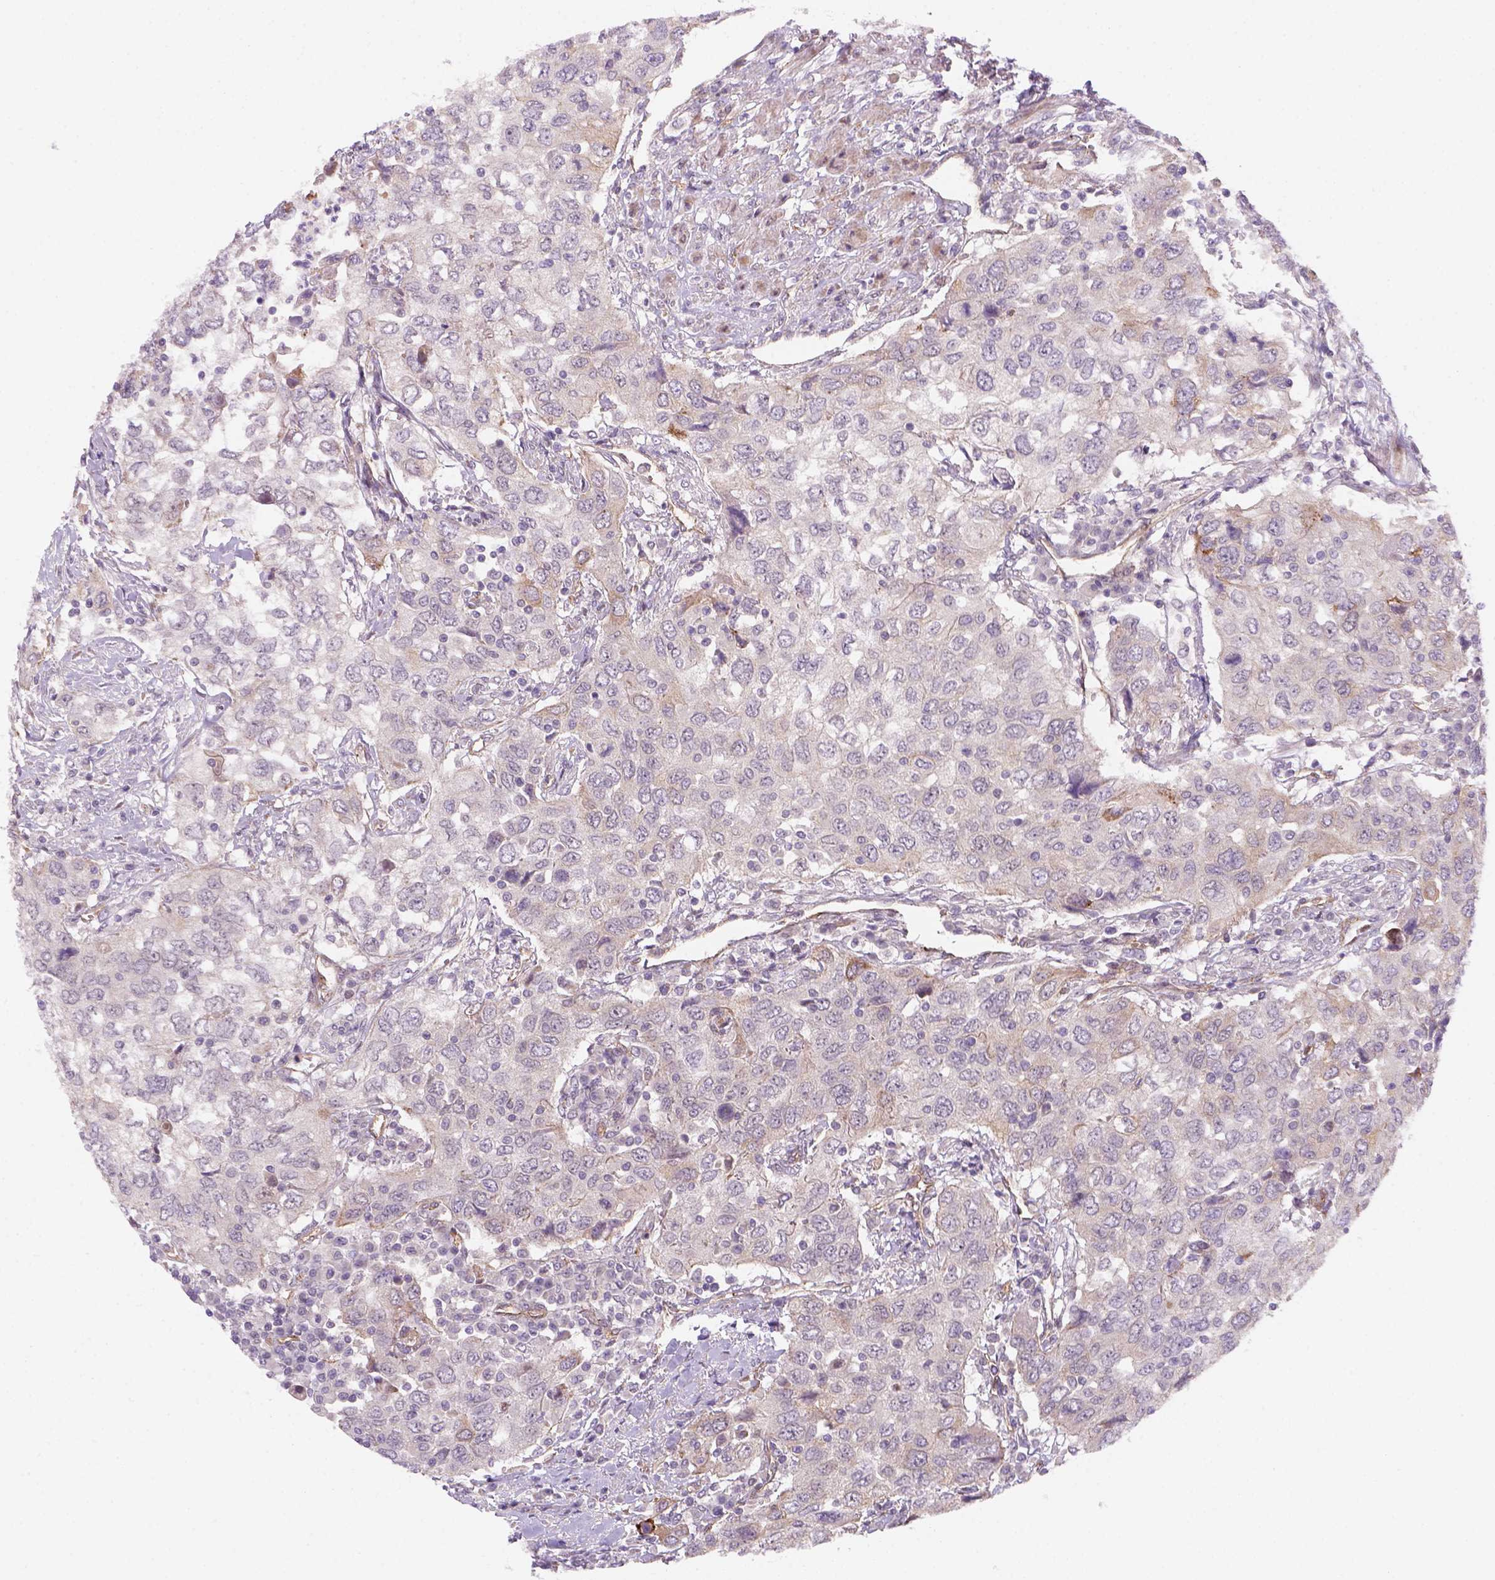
{"staining": {"intensity": "weak", "quantity": "25%-75%", "location": "cytoplasmic/membranous"}, "tissue": "urothelial cancer", "cell_type": "Tumor cells", "image_type": "cancer", "snomed": [{"axis": "morphology", "description": "Urothelial carcinoma, High grade"}, {"axis": "topography", "description": "Urinary bladder"}], "caption": "Tumor cells exhibit low levels of weak cytoplasmic/membranous staining in about 25%-75% of cells in human urothelial cancer. The staining is performed using DAB (3,3'-diaminobenzidine) brown chromogen to label protein expression. The nuclei are counter-stained blue using hematoxylin.", "gene": "VSTM5", "patient": {"sex": "male", "age": 76}}